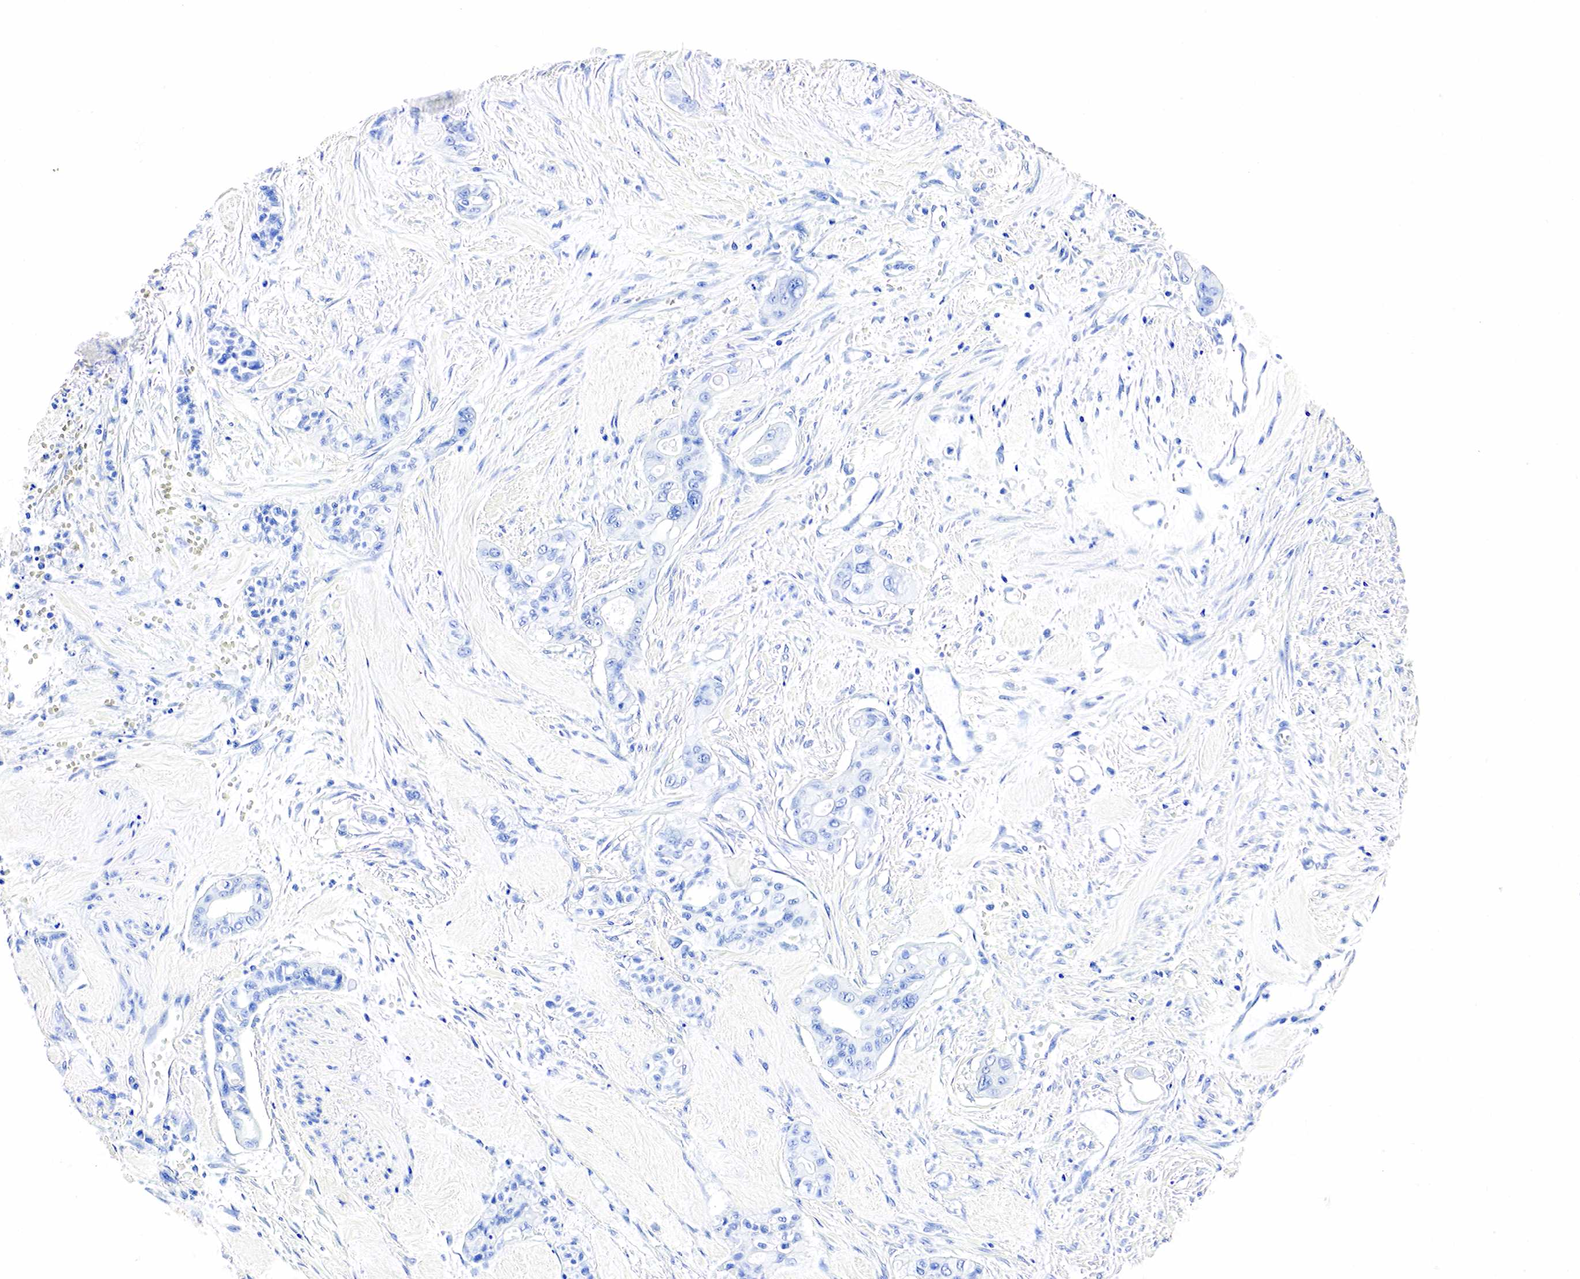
{"staining": {"intensity": "negative", "quantity": "none", "location": "none"}, "tissue": "pancreatic cancer", "cell_type": "Tumor cells", "image_type": "cancer", "snomed": [{"axis": "morphology", "description": "Adenocarcinoma, NOS"}, {"axis": "topography", "description": "Pancreas"}], "caption": "Tumor cells are negative for protein expression in human pancreatic cancer (adenocarcinoma).", "gene": "ACP3", "patient": {"sex": "male", "age": 77}}